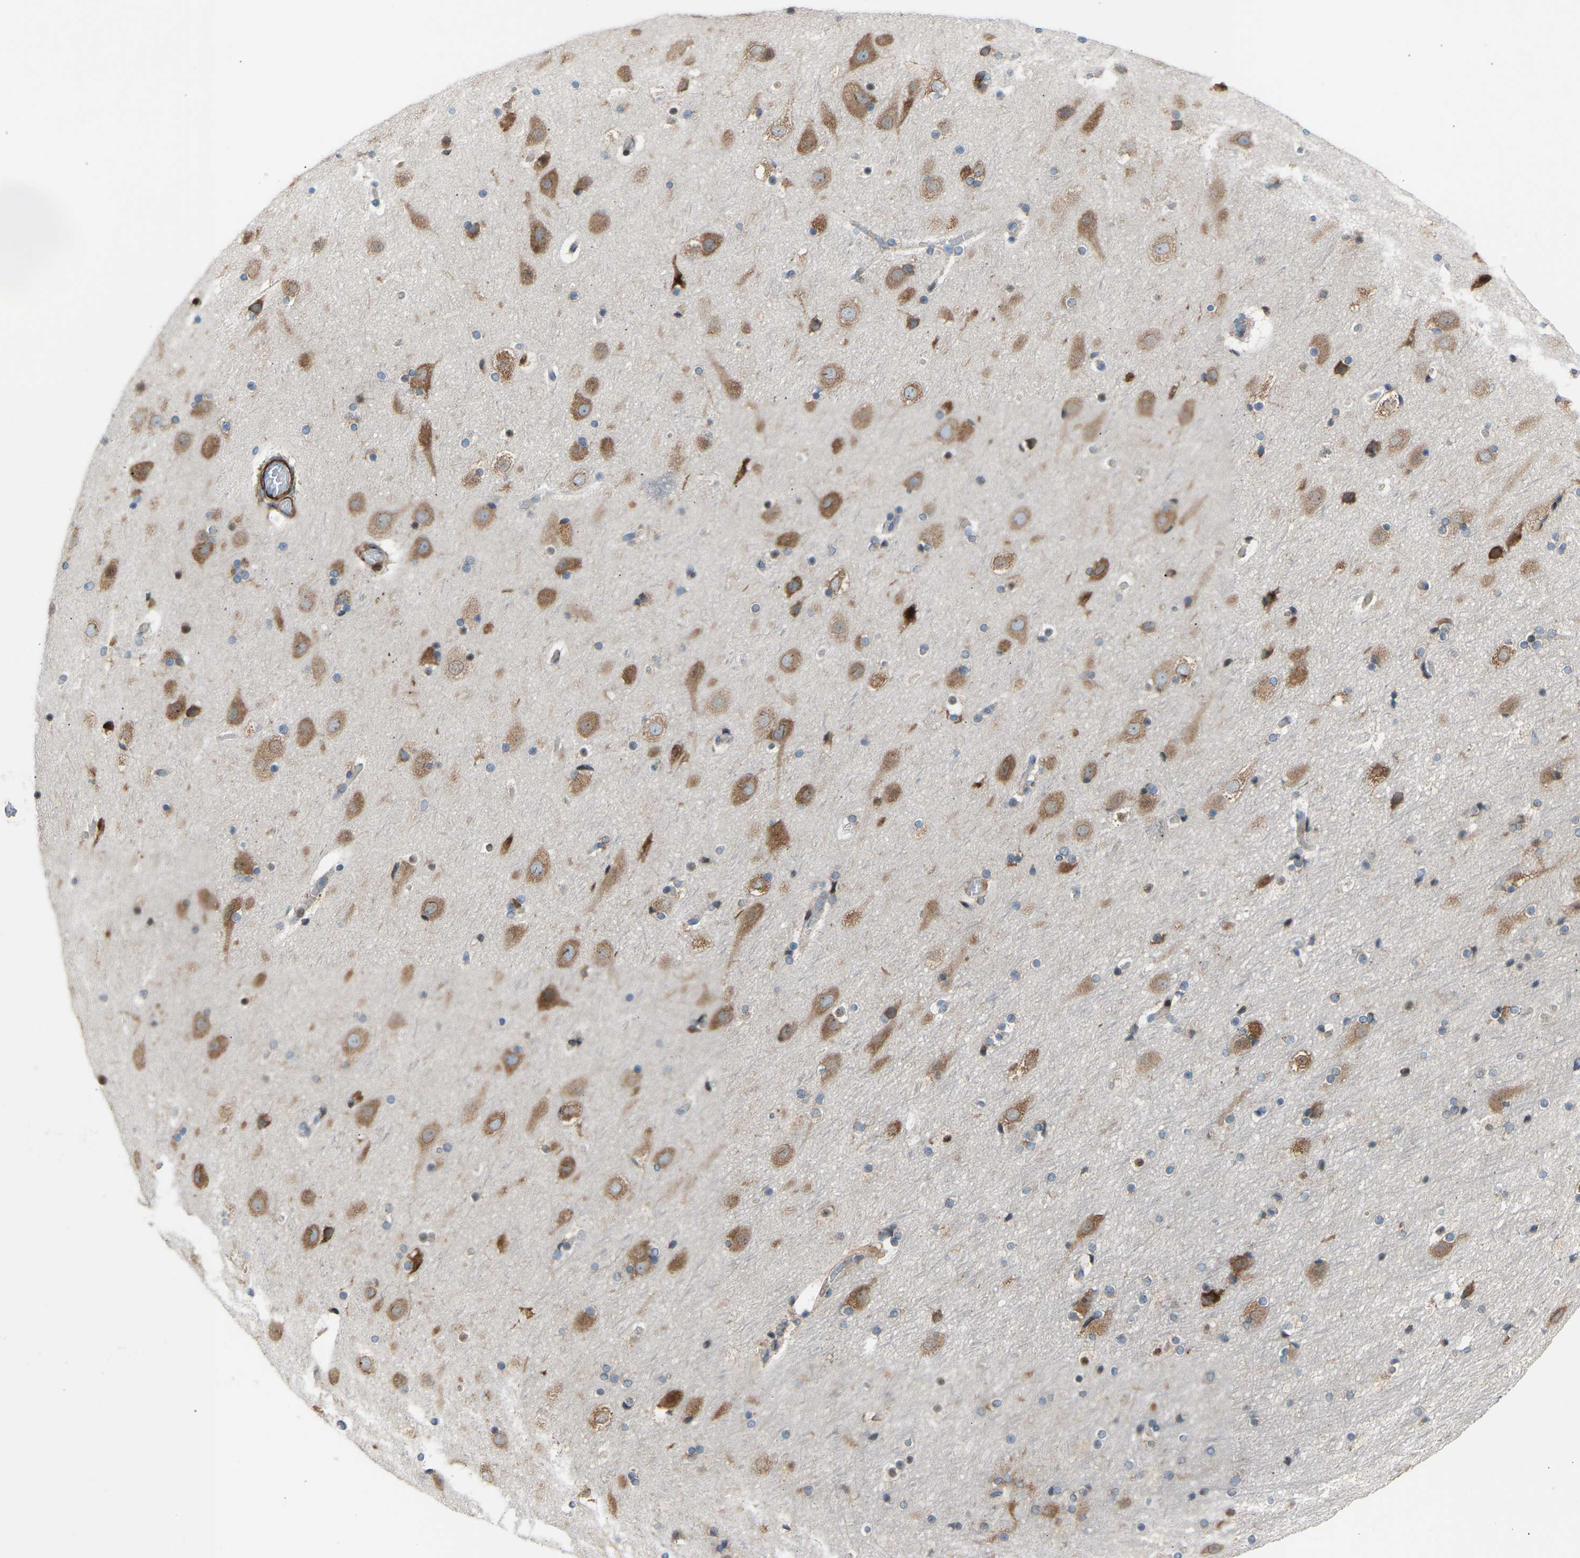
{"staining": {"intensity": "strong", "quantity": "<25%", "location": "cytoplasmic/membranous"}, "tissue": "cerebral cortex", "cell_type": "Endothelial cells", "image_type": "normal", "snomed": [{"axis": "morphology", "description": "Normal tissue, NOS"}, {"axis": "topography", "description": "Cerebral cortex"}], "caption": "DAB (3,3'-diaminobenzidine) immunohistochemical staining of benign cerebral cortex reveals strong cytoplasmic/membranous protein positivity in approximately <25% of endothelial cells.", "gene": "VPS41", "patient": {"sex": "male", "age": 57}}